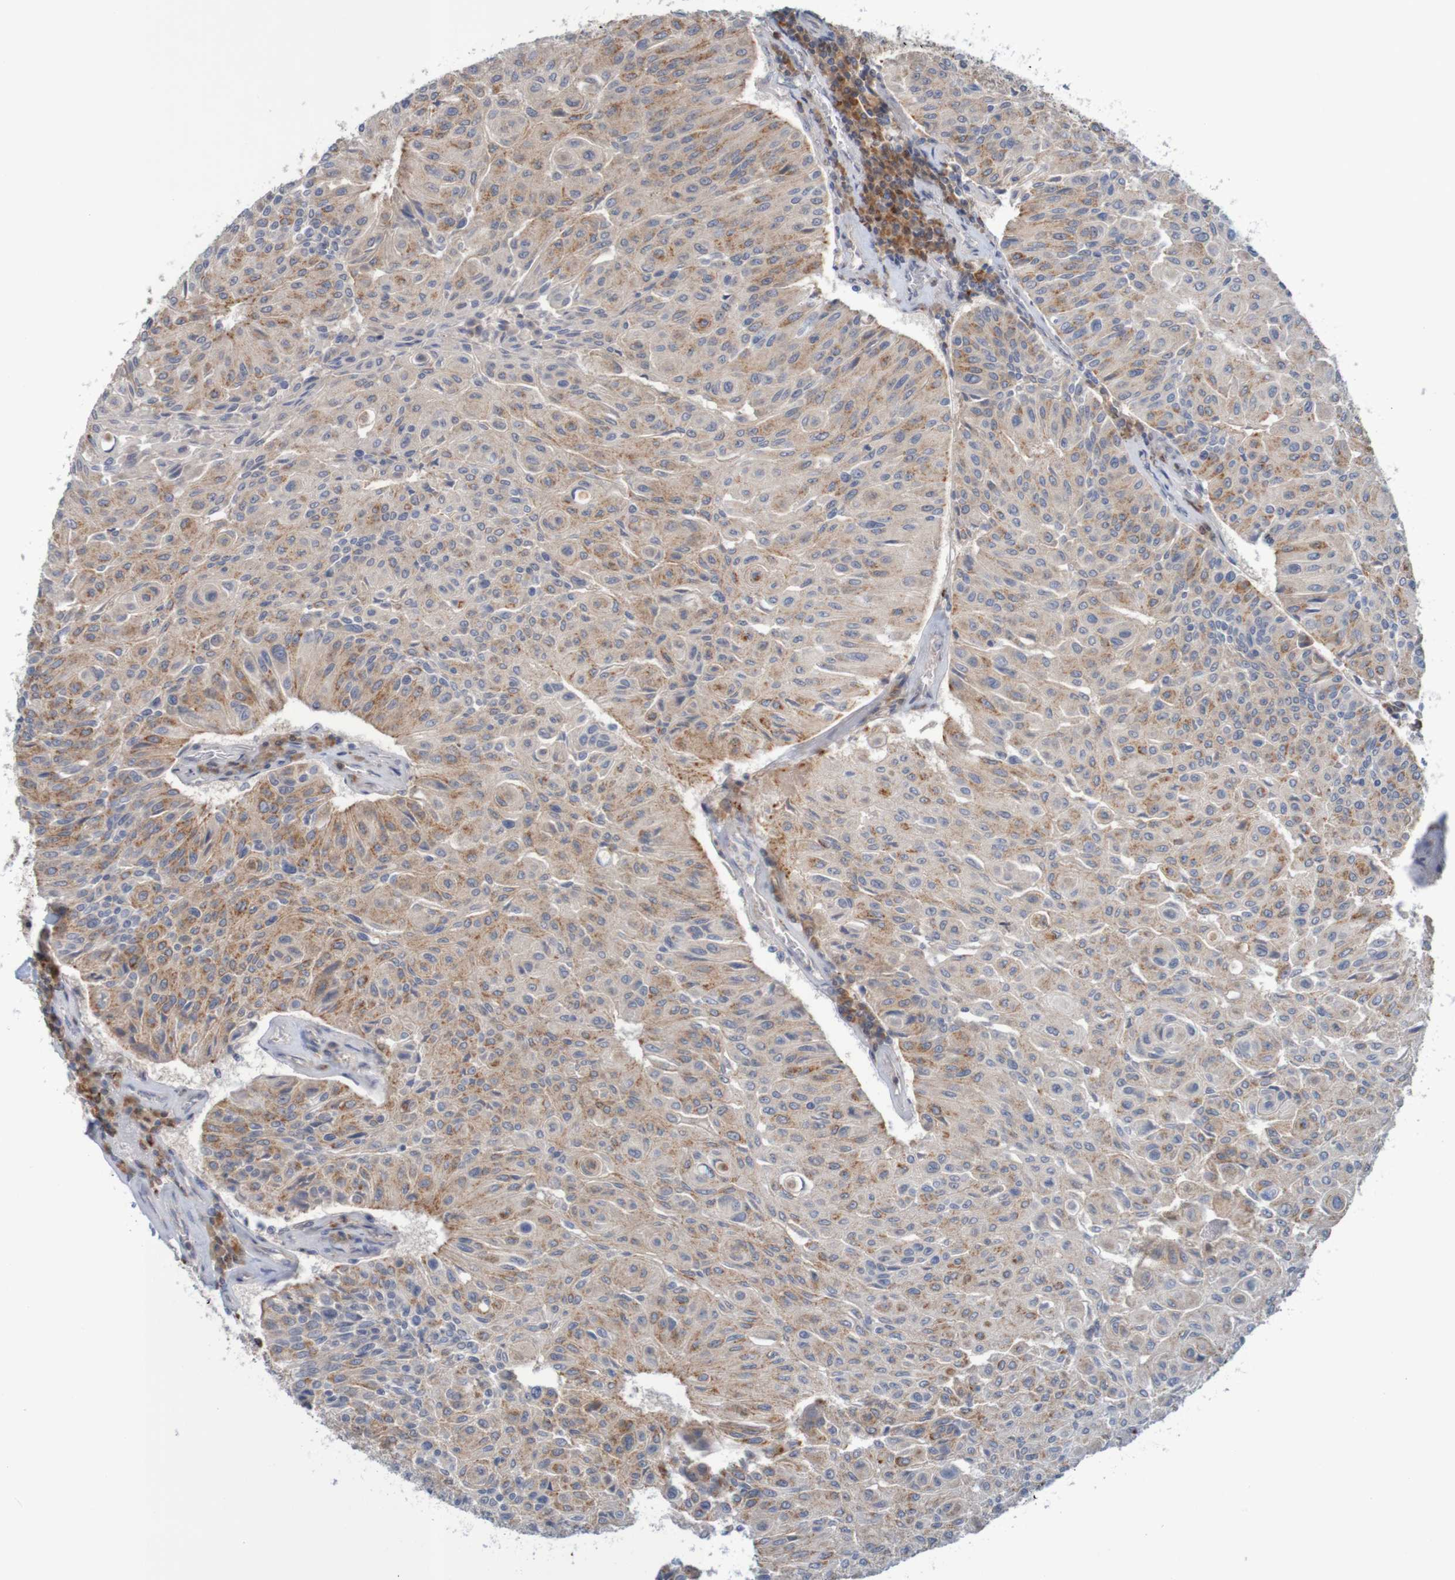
{"staining": {"intensity": "weak", "quantity": ">75%", "location": "cytoplasmic/membranous"}, "tissue": "urothelial cancer", "cell_type": "Tumor cells", "image_type": "cancer", "snomed": [{"axis": "morphology", "description": "Urothelial carcinoma, High grade"}, {"axis": "topography", "description": "Urinary bladder"}], "caption": "Urothelial cancer stained with a brown dye reveals weak cytoplasmic/membranous positive staining in approximately >75% of tumor cells.", "gene": "NAV2", "patient": {"sex": "male", "age": 66}}